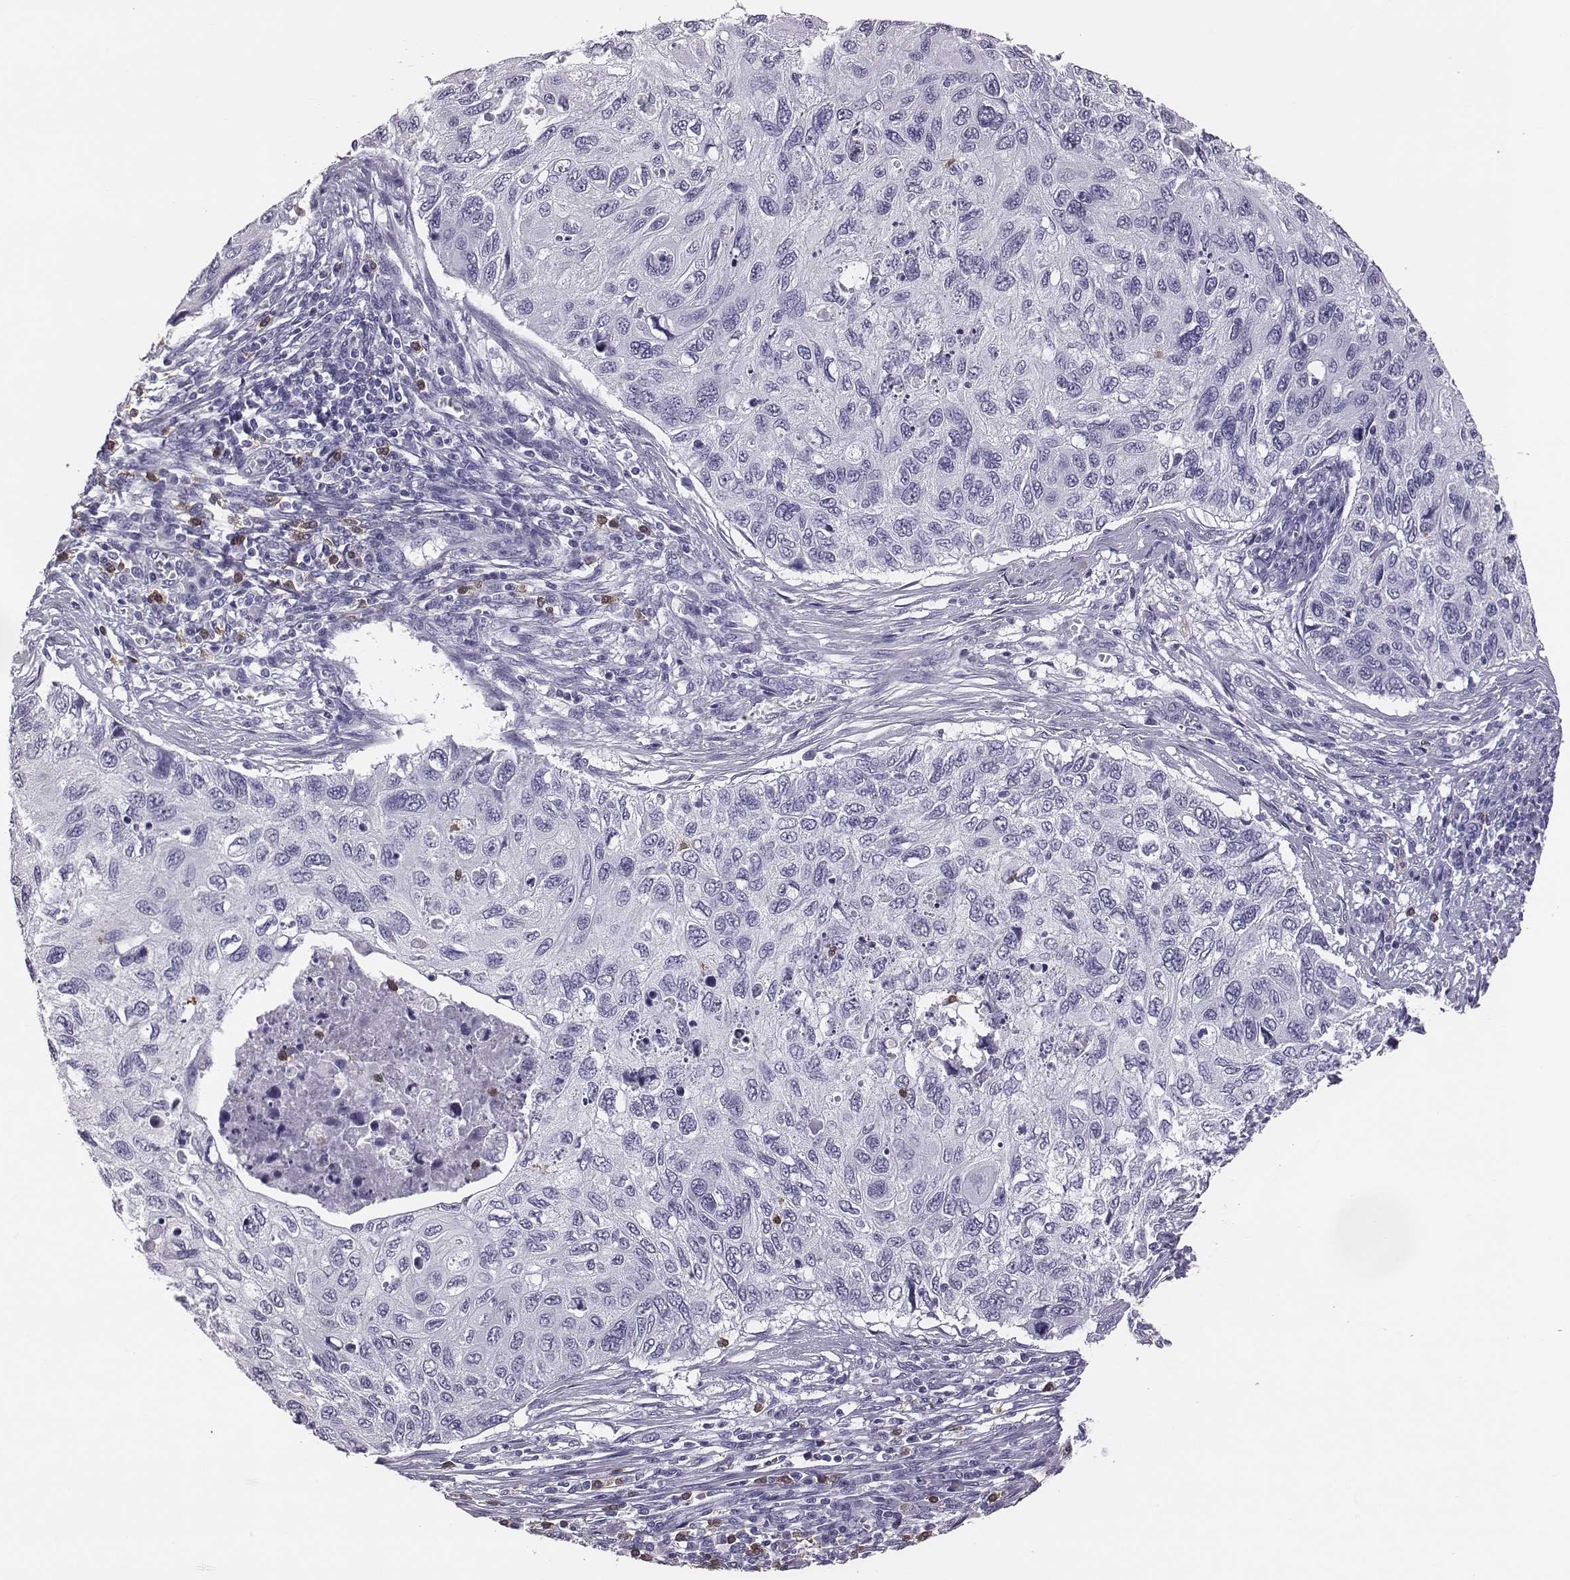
{"staining": {"intensity": "negative", "quantity": "none", "location": "none"}, "tissue": "cervical cancer", "cell_type": "Tumor cells", "image_type": "cancer", "snomed": [{"axis": "morphology", "description": "Squamous cell carcinoma, NOS"}, {"axis": "topography", "description": "Cervix"}], "caption": "Image shows no protein positivity in tumor cells of cervical cancer (squamous cell carcinoma) tissue. (DAB (3,3'-diaminobenzidine) immunohistochemistry (IHC) visualized using brightfield microscopy, high magnification).", "gene": "ACOD1", "patient": {"sex": "female", "age": 70}}